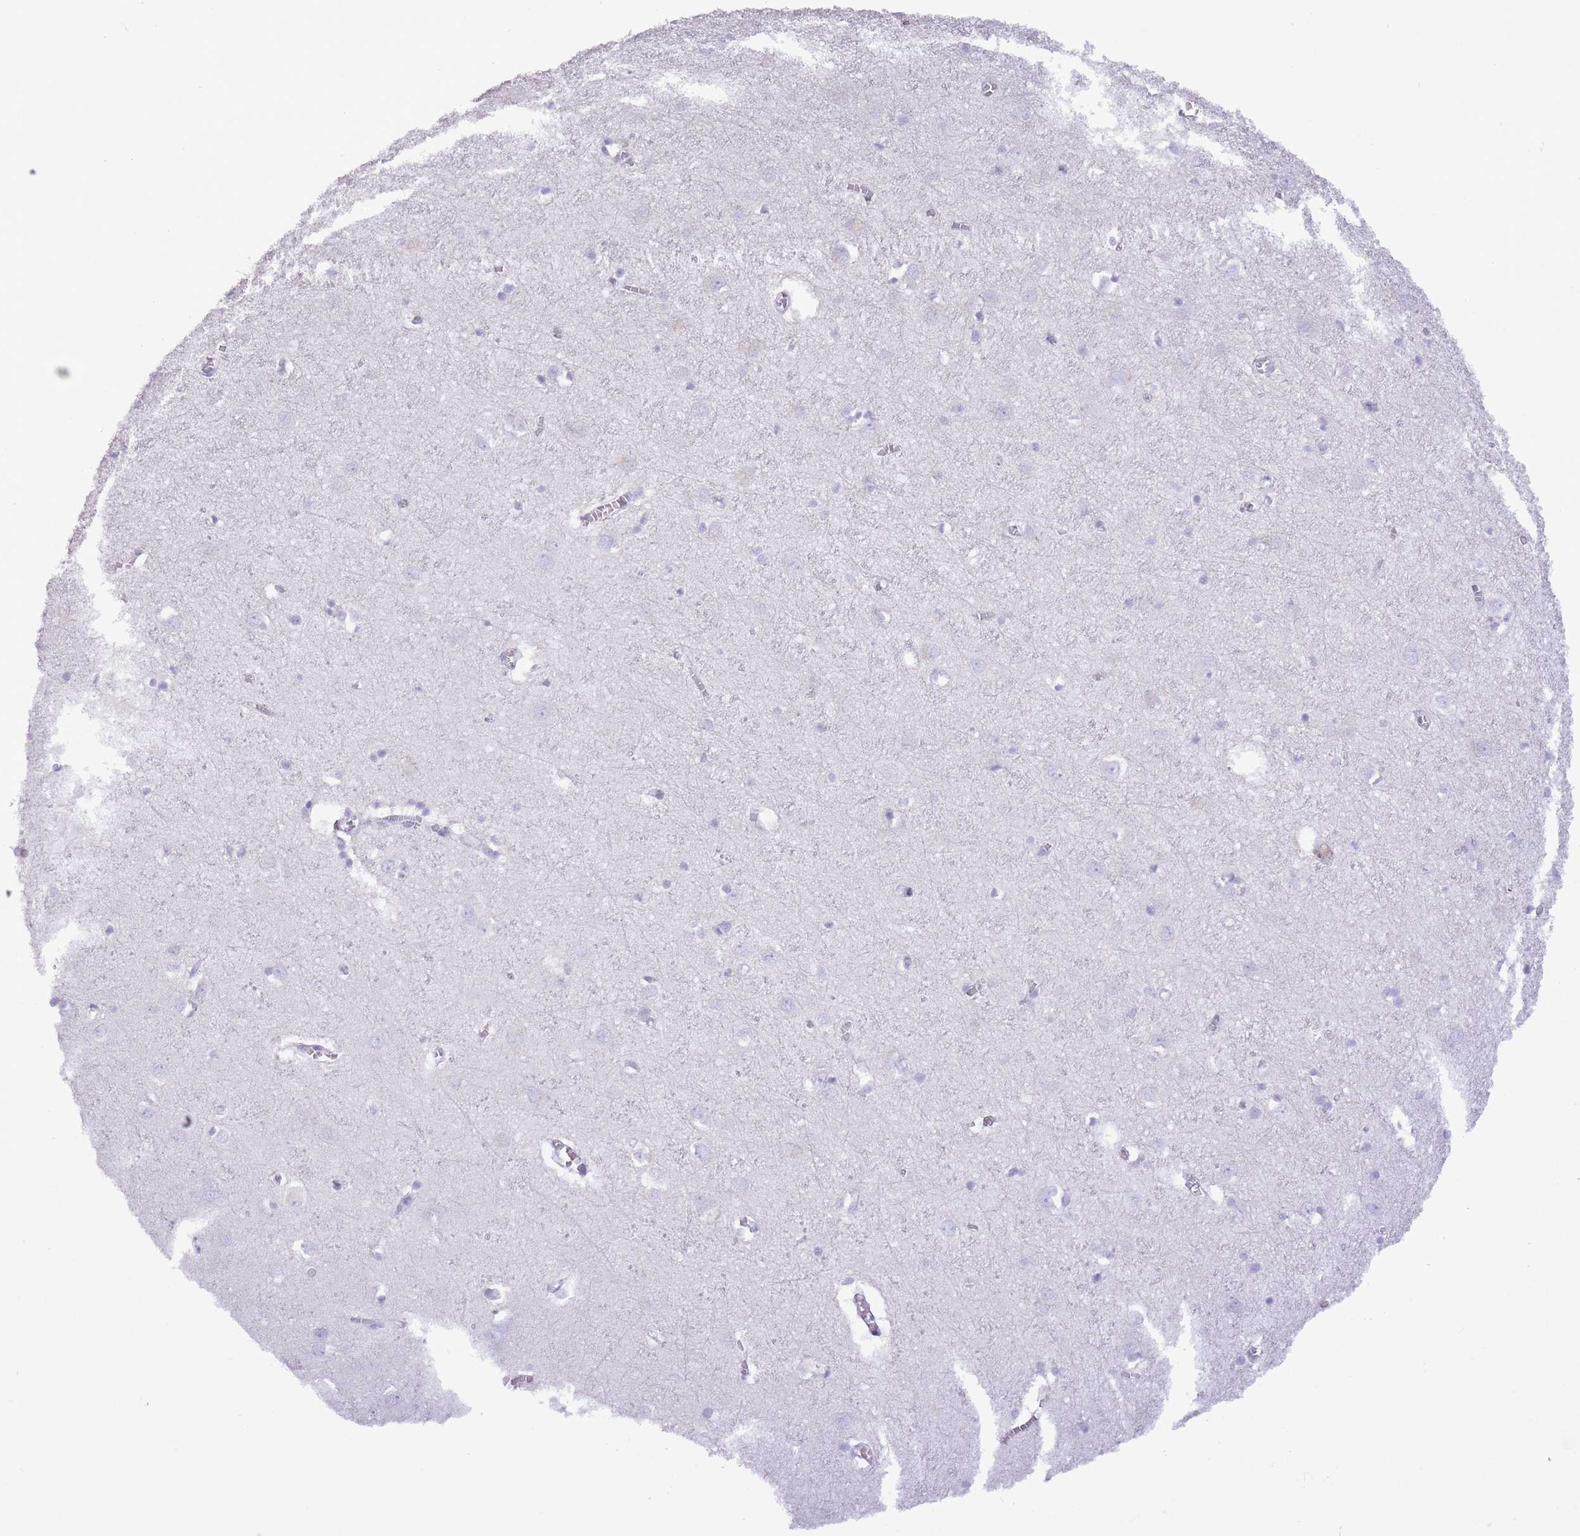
{"staining": {"intensity": "negative", "quantity": "none", "location": "none"}, "tissue": "cerebral cortex", "cell_type": "Endothelial cells", "image_type": "normal", "snomed": [{"axis": "morphology", "description": "Normal tissue, NOS"}, {"axis": "topography", "description": "Cerebral cortex"}], "caption": "The IHC image has no significant expression in endothelial cells of cerebral cortex.", "gene": "OR6M1", "patient": {"sex": "female", "age": 64}}